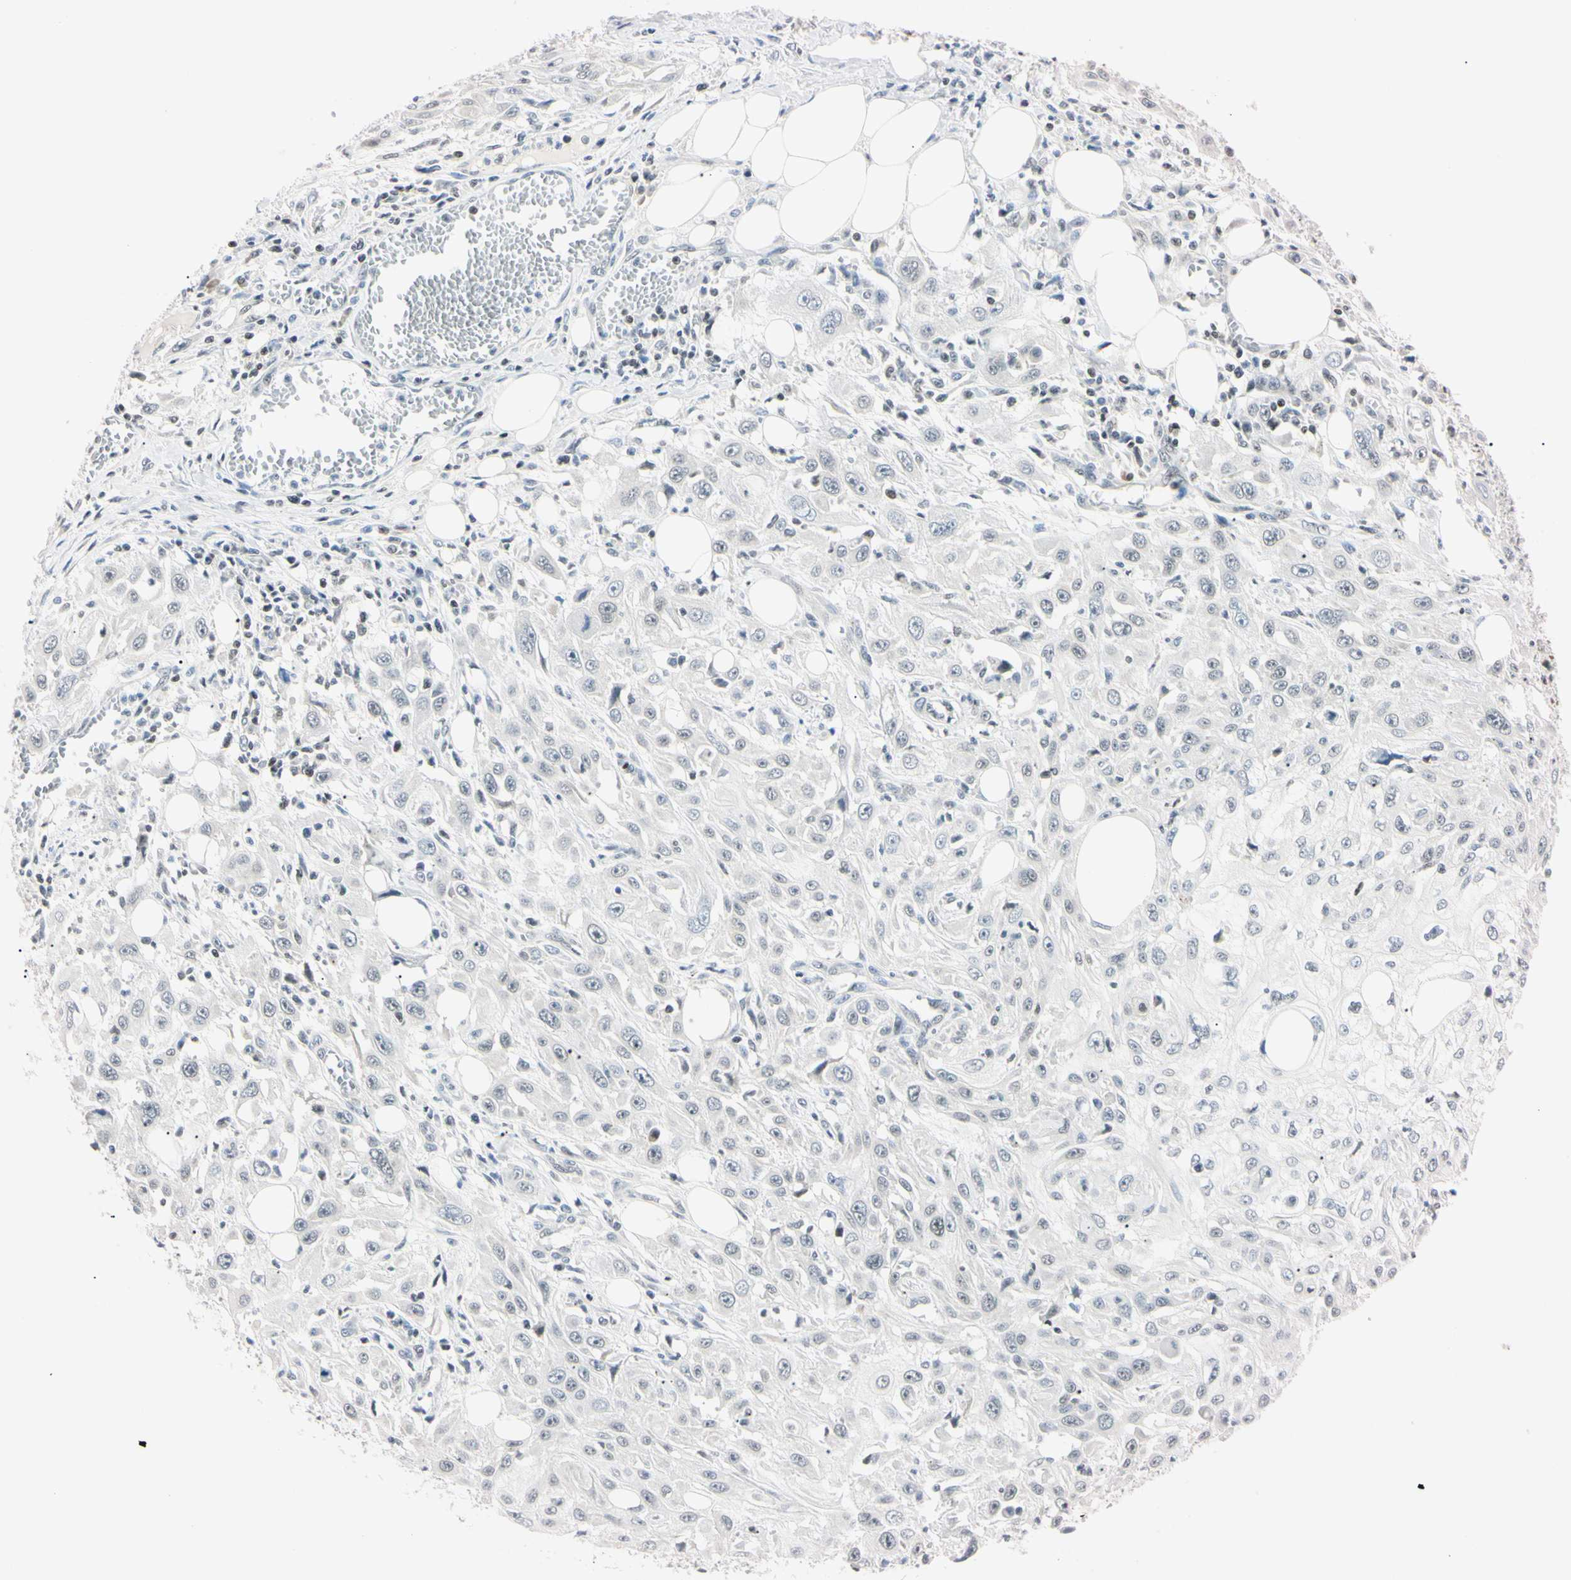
{"staining": {"intensity": "negative", "quantity": "none", "location": "none"}, "tissue": "skin cancer", "cell_type": "Tumor cells", "image_type": "cancer", "snomed": [{"axis": "morphology", "description": "Squamous cell carcinoma, NOS"}, {"axis": "topography", "description": "Skin"}], "caption": "Tumor cells show no significant expression in skin cancer (squamous cell carcinoma).", "gene": "C1orf174", "patient": {"sex": "male", "age": 75}}